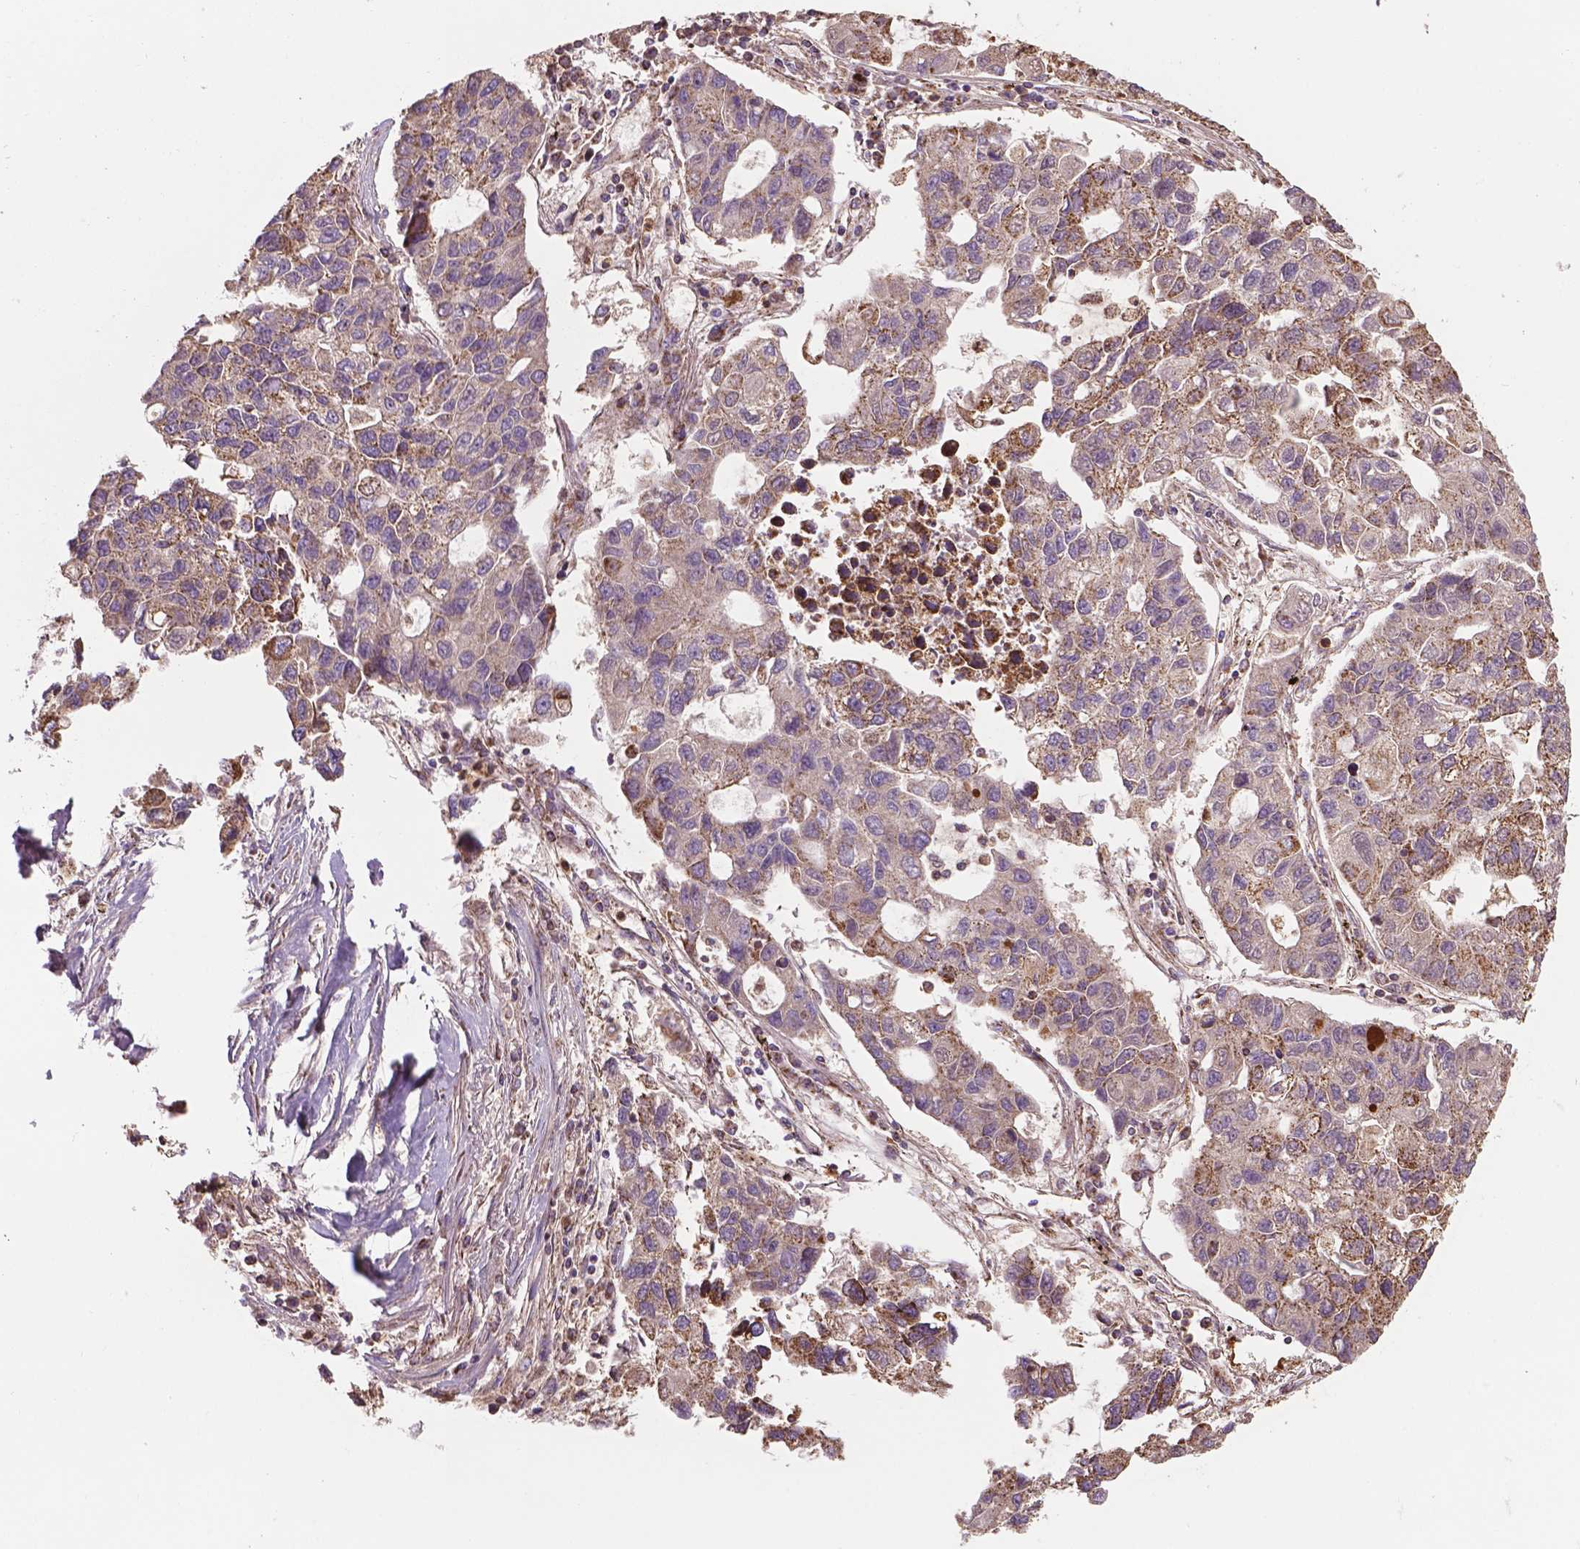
{"staining": {"intensity": "weak", "quantity": ">75%", "location": "cytoplasmic/membranous"}, "tissue": "lung cancer", "cell_type": "Tumor cells", "image_type": "cancer", "snomed": [{"axis": "morphology", "description": "Adenocarcinoma, NOS"}, {"axis": "topography", "description": "Bronchus"}, {"axis": "topography", "description": "Lung"}], "caption": "Weak cytoplasmic/membranous protein positivity is identified in about >75% of tumor cells in lung cancer.", "gene": "PIBF1", "patient": {"sex": "female", "age": 51}}